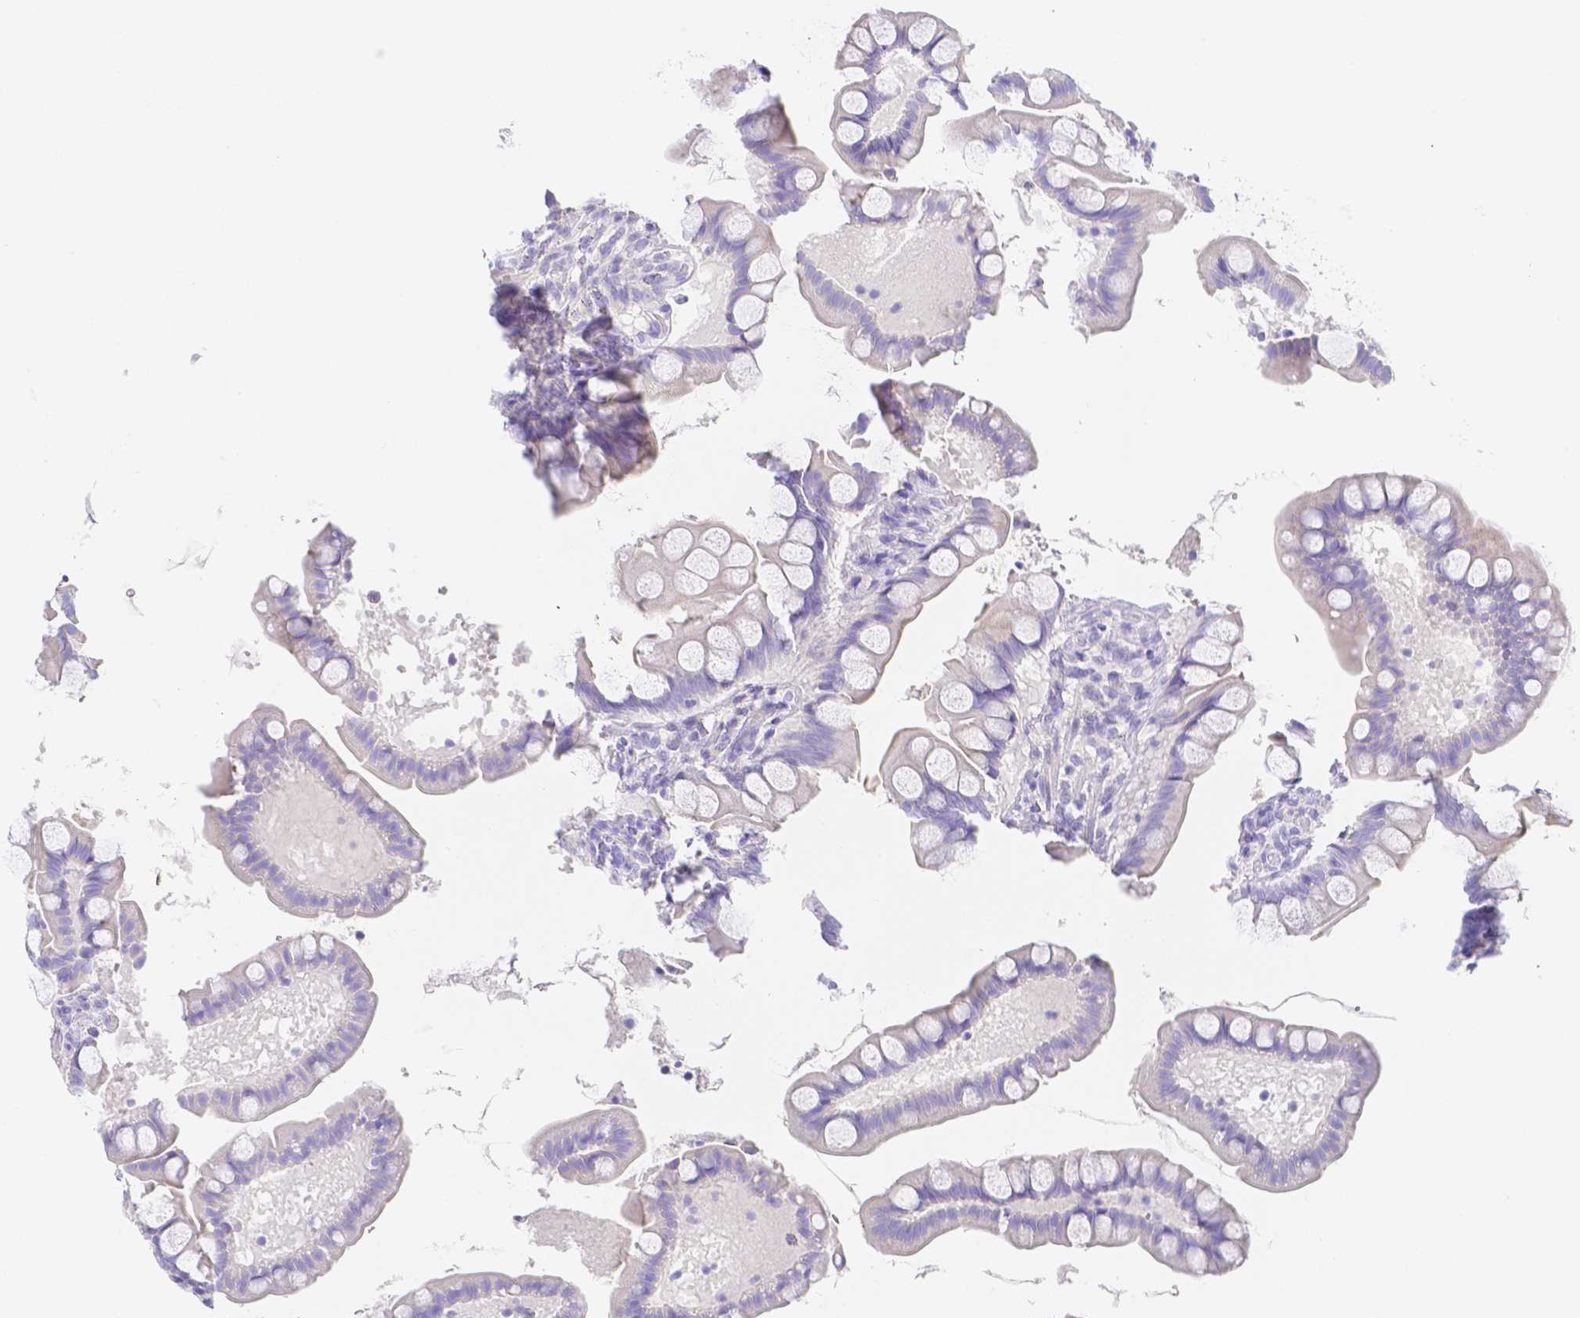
{"staining": {"intensity": "negative", "quantity": "none", "location": "none"}, "tissue": "small intestine", "cell_type": "Glandular cells", "image_type": "normal", "snomed": [{"axis": "morphology", "description": "Normal tissue, NOS"}, {"axis": "topography", "description": "Small intestine"}], "caption": "This photomicrograph is of normal small intestine stained with immunohistochemistry (IHC) to label a protein in brown with the nuclei are counter-stained blue. There is no positivity in glandular cells.", "gene": "ZG16B", "patient": {"sex": "male", "age": 70}}